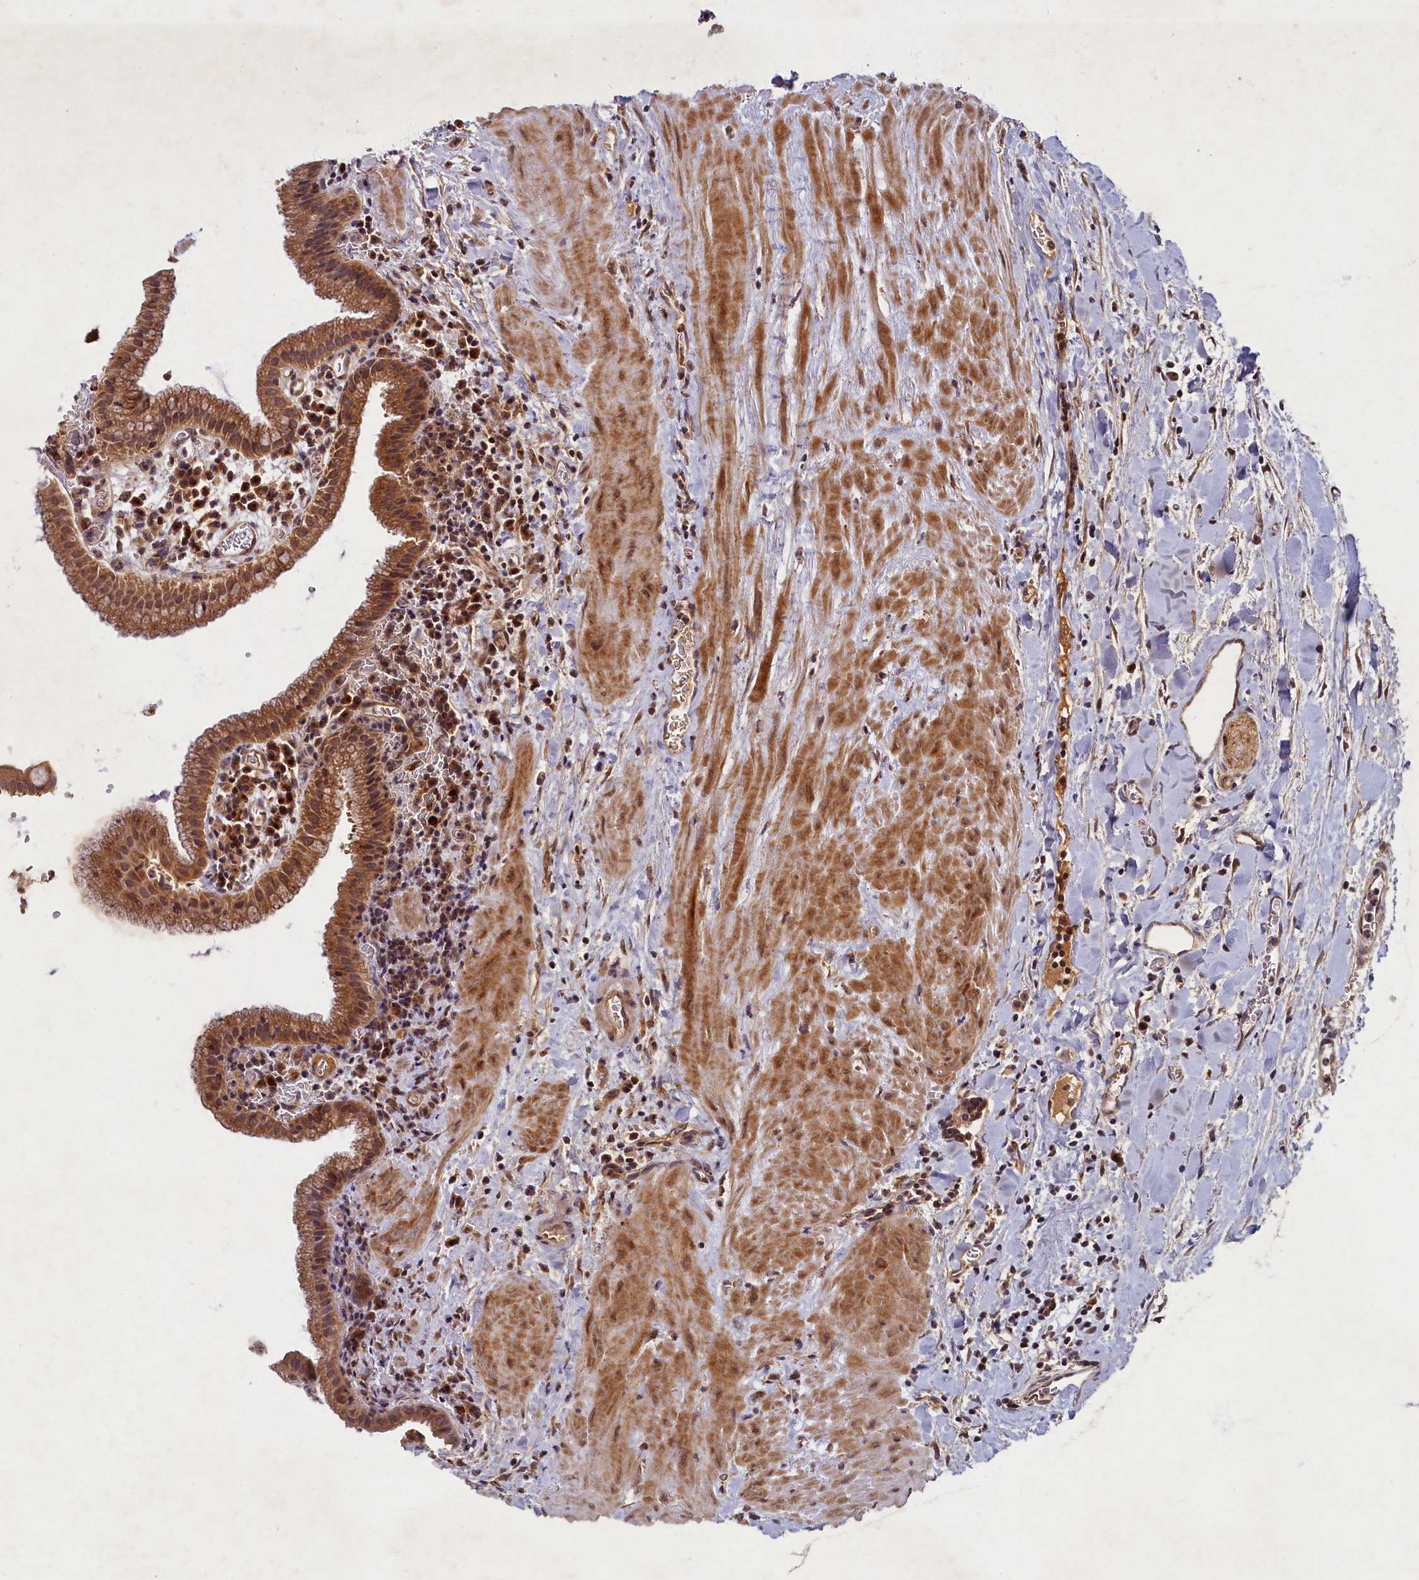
{"staining": {"intensity": "moderate", "quantity": ">75%", "location": "cytoplasmic/membranous"}, "tissue": "gallbladder", "cell_type": "Glandular cells", "image_type": "normal", "snomed": [{"axis": "morphology", "description": "Normal tissue, NOS"}, {"axis": "topography", "description": "Gallbladder"}], "caption": "An IHC photomicrograph of normal tissue is shown. Protein staining in brown labels moderate cytoplasmic/membranous positivity in gallbladder within glandular cells. (brown staining indicates protein expression, while blue staining denotes nuclei).", "gene": "BICD1", "patient": {"sex": "male", "age": 78}}